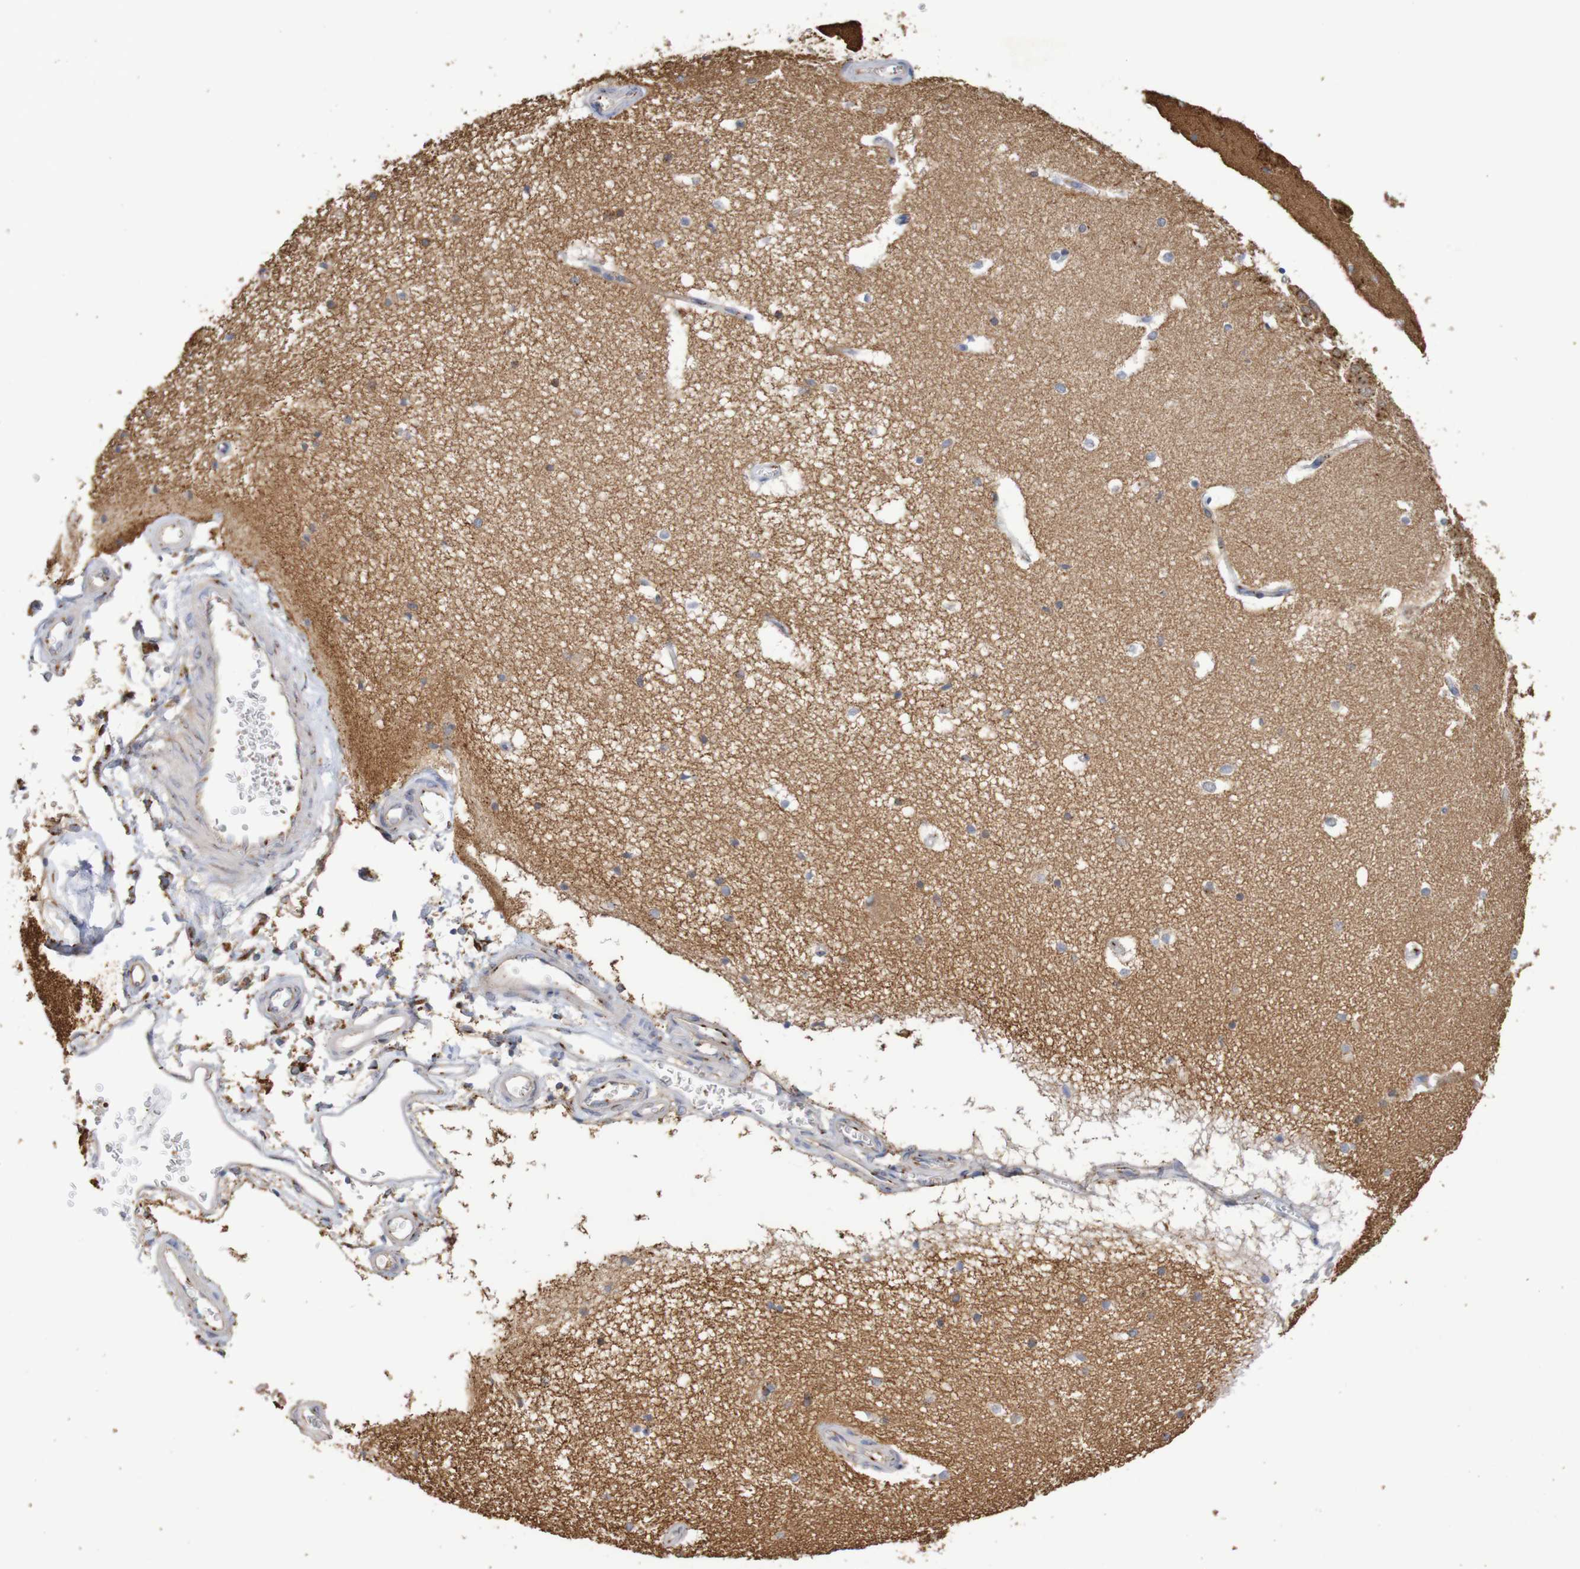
{"staining": {"intensity": "moderate", "quantity": "25%-75%", "location": "cytoplasmic/membranous"}, "tissue": "hippocampus", "cell_type": "Glial cells", "image_type": "normal", "snomed": [{"axis": "morphology", "description": "Normal tissue, NOS"}, {"axis": "topography", "description": "Hippocampus"}], "caption": "Hippocampus was stained to show a protein in brown. There is medium levels of moderate cytoplasmic/membranous positivity in about 25%-75% of glial cells. (brown staining indicates protein expression, while blue staining denotes nuclei).", "gene": "DCP2", "patient": {"sex": "male", "age": 45}}